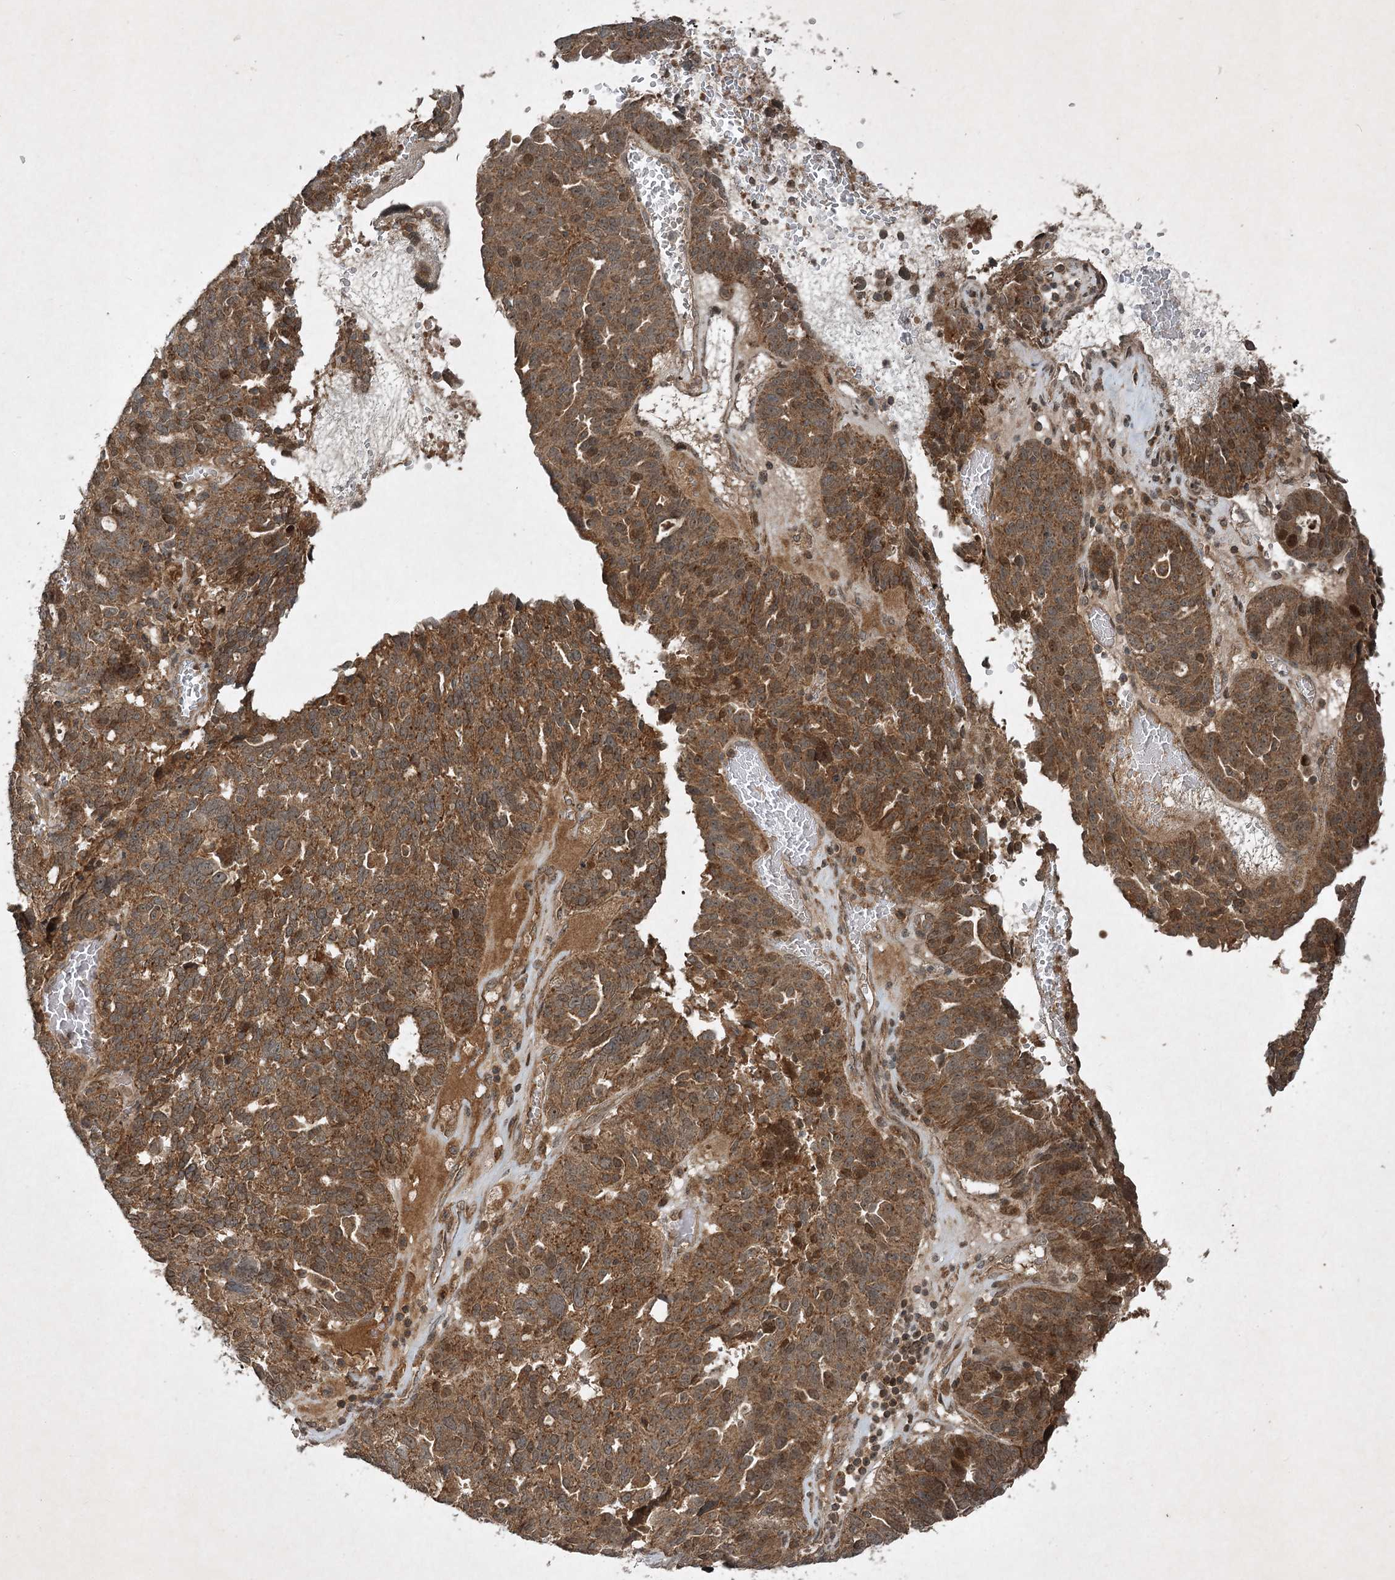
{"staining": {"intensity": "moderate", "quantity": ">75%", "location": "cytoplasmic/membranous,nuclear"}, "tissue": "ovarian cancer", "cell_type": "Tumor cells", "image_type": "cancer", "snomed": [{"axis": "morphology", "description": "Cystadenocarcinoma, serous, NOS"}, {"axis": "topography", "description": "Ovary"}], "caption": "There is medium levels of moderate cytoplasmic/membranous and nuclear expression in tumor cells of ovarian serous cystadenocarcinoma, as demonstrated by immunohistochemical staining (brown color).", "gene": "UNC93A", "patient": {"sex": "female", "age": 59}}